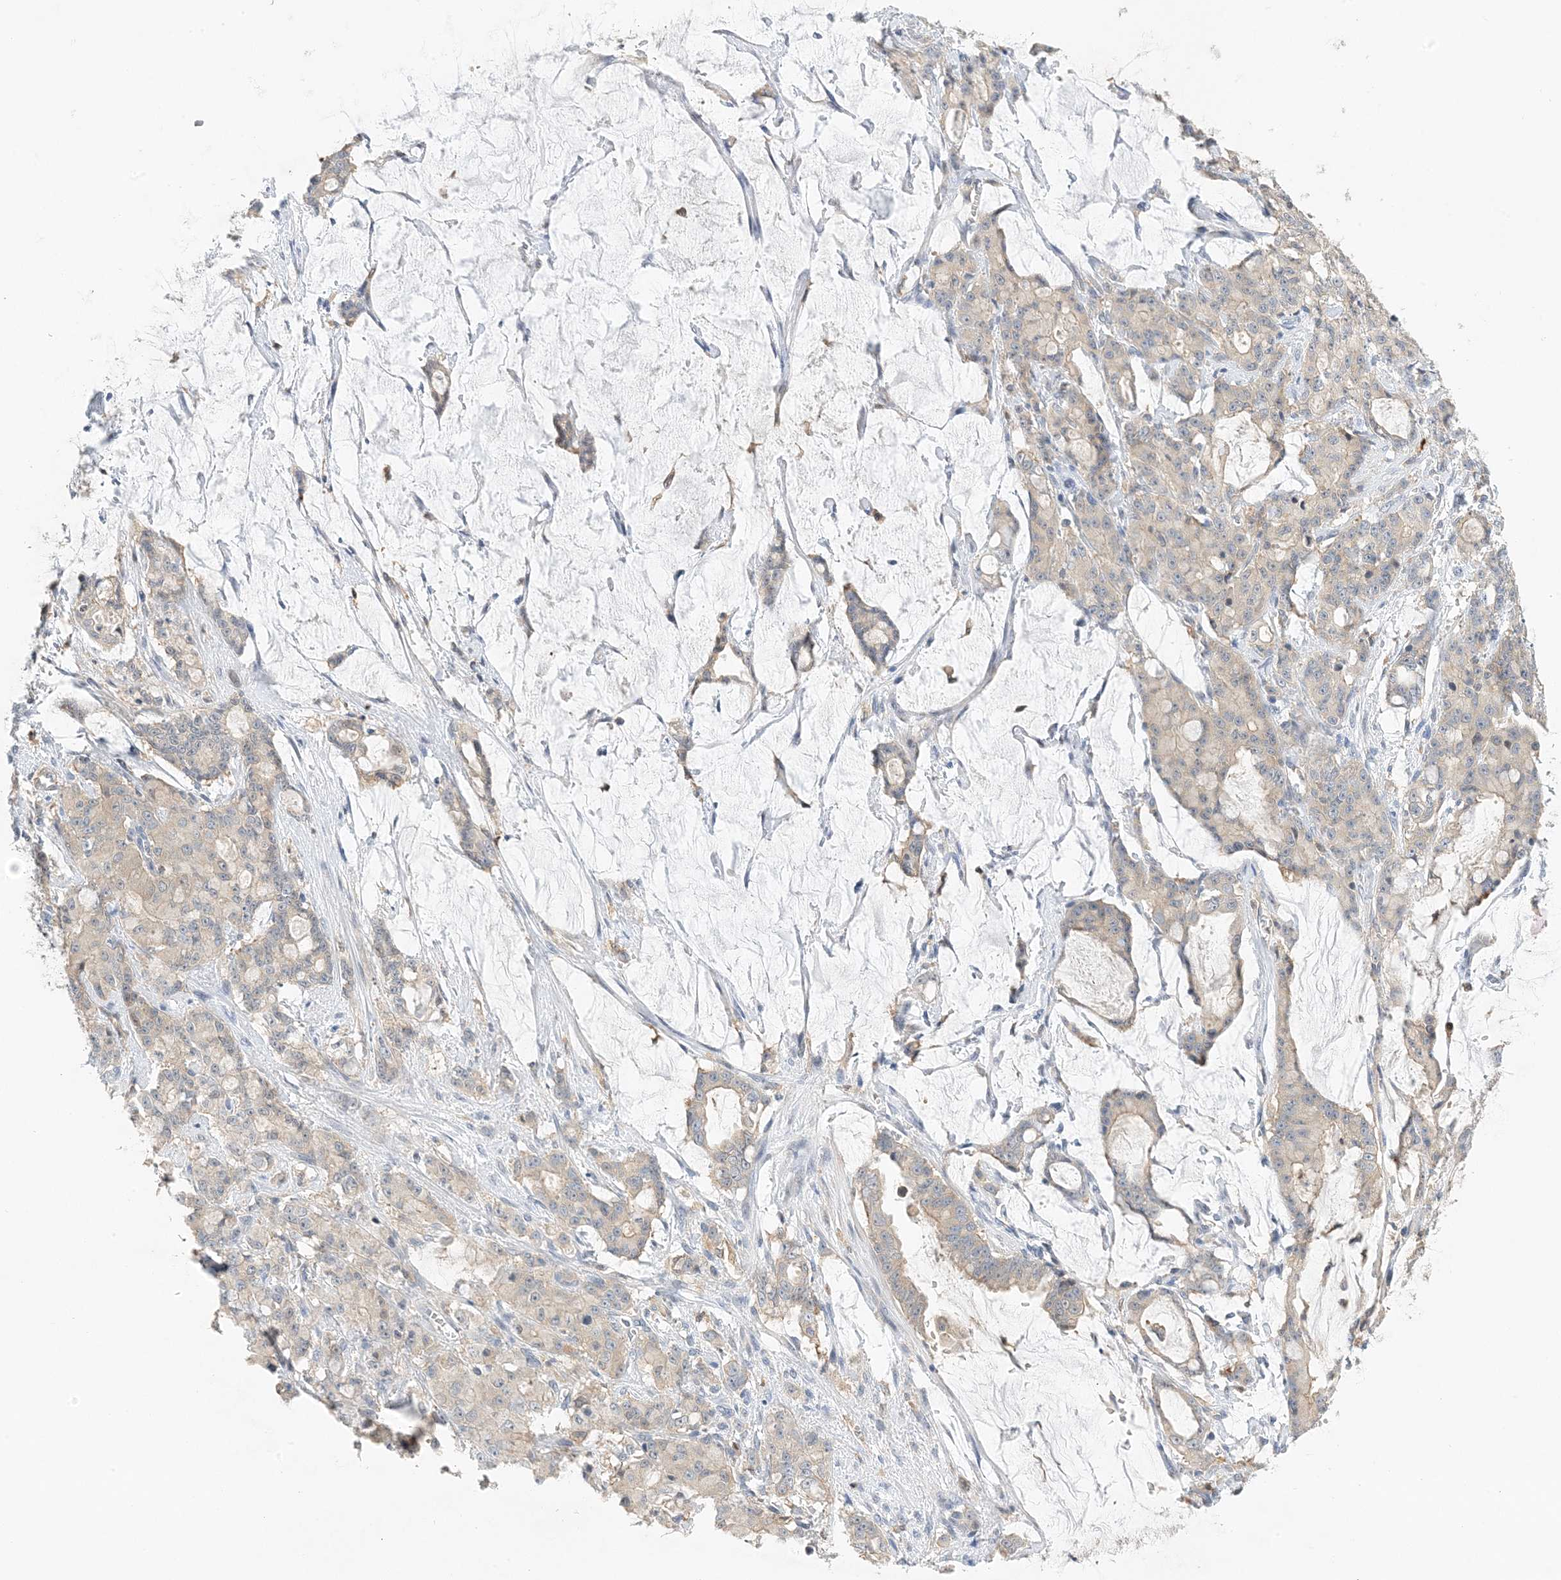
{"staining": {"intensity": "weak", "quantity": ">75%", "location": "cytoplasmic/membranous"}, "tissue": "pancreatic cancer", "cell_type": "Tumor cells", "image_type": "cancer", "snomed": [{"axis": "morphology", "description": "Adenocarcinoma, NOS"}, {"axis": "topography", "description": "Pancreas"}], "caption": "Protein analysis of pancreatic cancer tissue reveals weak cytoplasmic/membranous staining in about >75% of tumor cells. The staining was performed using DAB (3,3'-diaminobenzidine) to visualize the protein expression in brown, while the nuclei were stained in blue with hematoxylin (Magnification: 20x).", "gene": "KIFBP", "patient": {"sex": "female", "age": 73}}